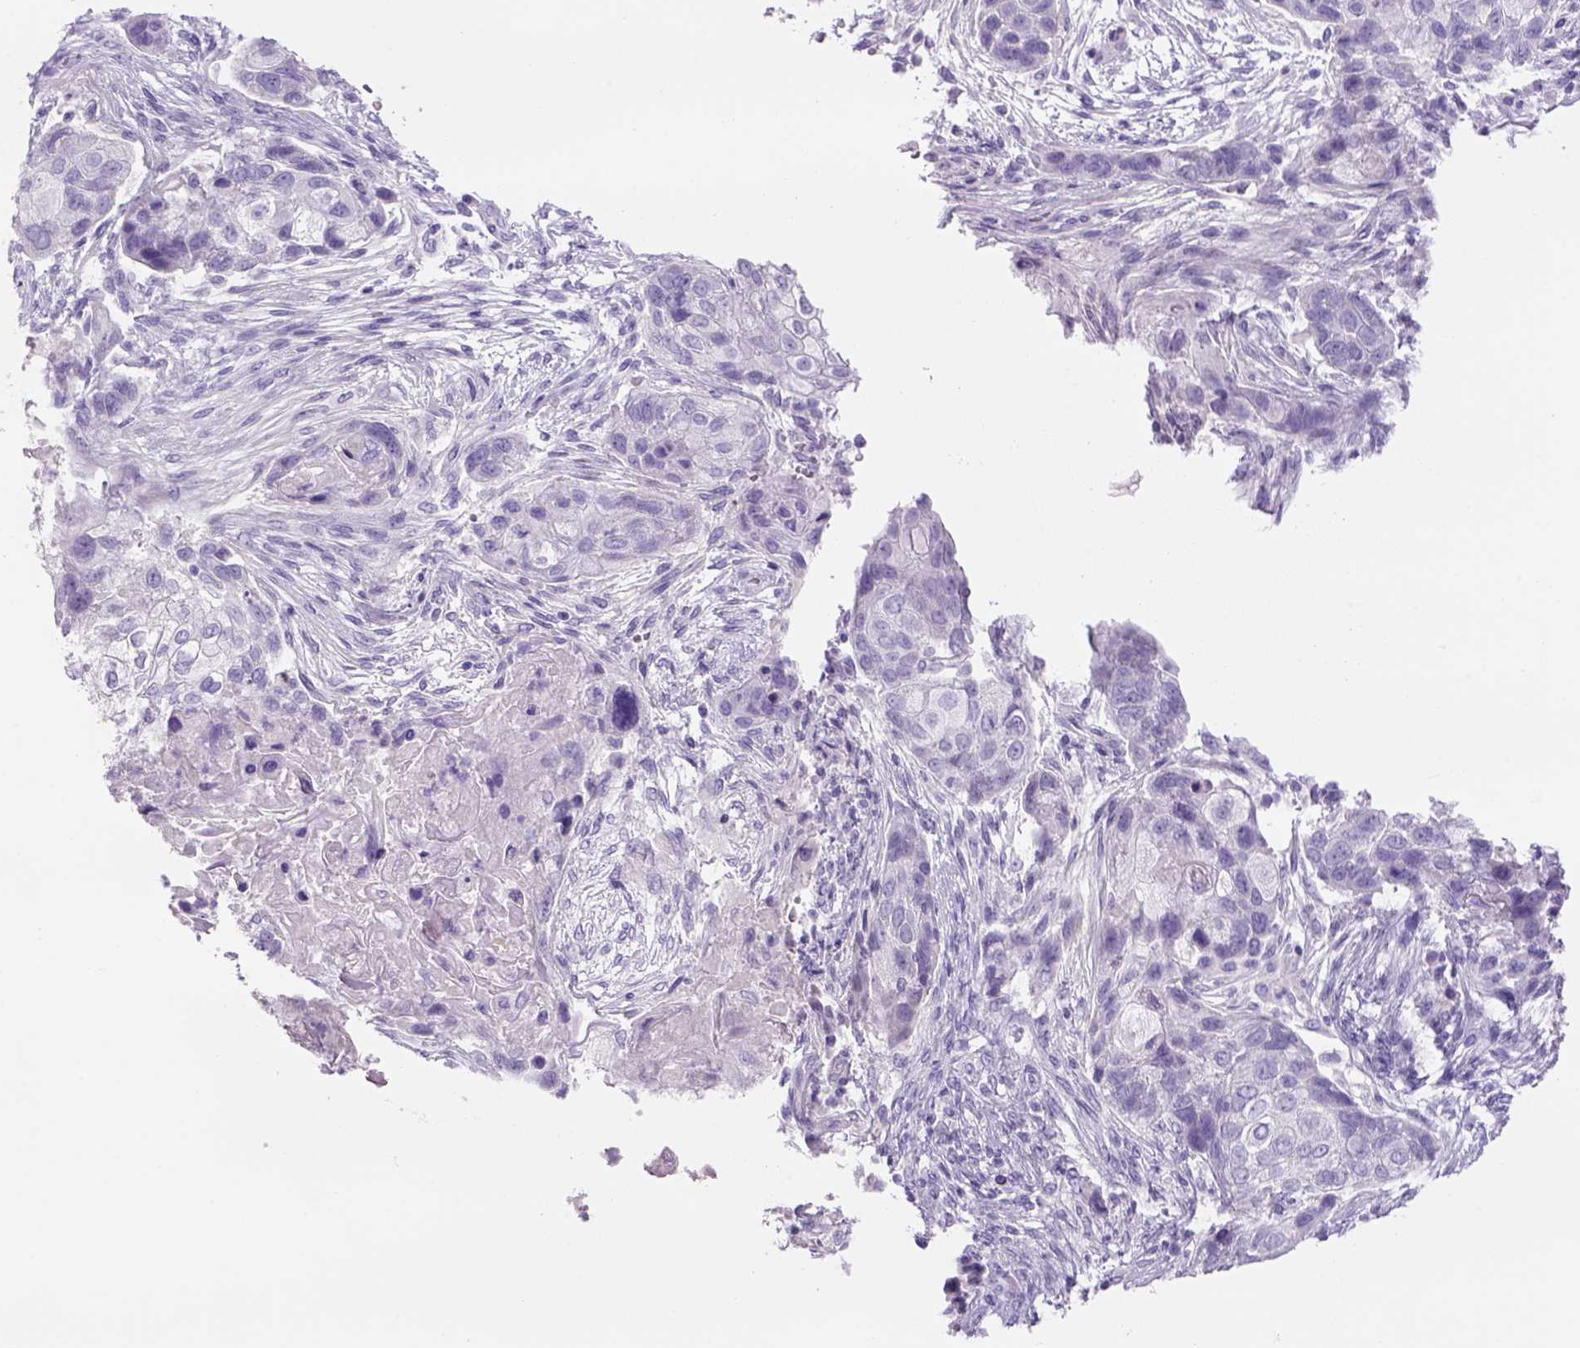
{"staining": {"intensity": "negative", "quantity": "none", "location": "none"}, "tissue": "lung cancer", "cell_type": "Tumor cells", "image_type": "cancer", "snomed": [{"axis": "morphology", "description": "Squamous cell carcinoma, NOS"}, {"axis": "topography", "description": "Lung"}], "caption": "Human lung squamous cell carcinoma stained for a protein using immunohistochemistry (IHC) displays no positivity in tumor cells.", "gene": "TENM4", "patient": {"sex": "male", "age": 69}}